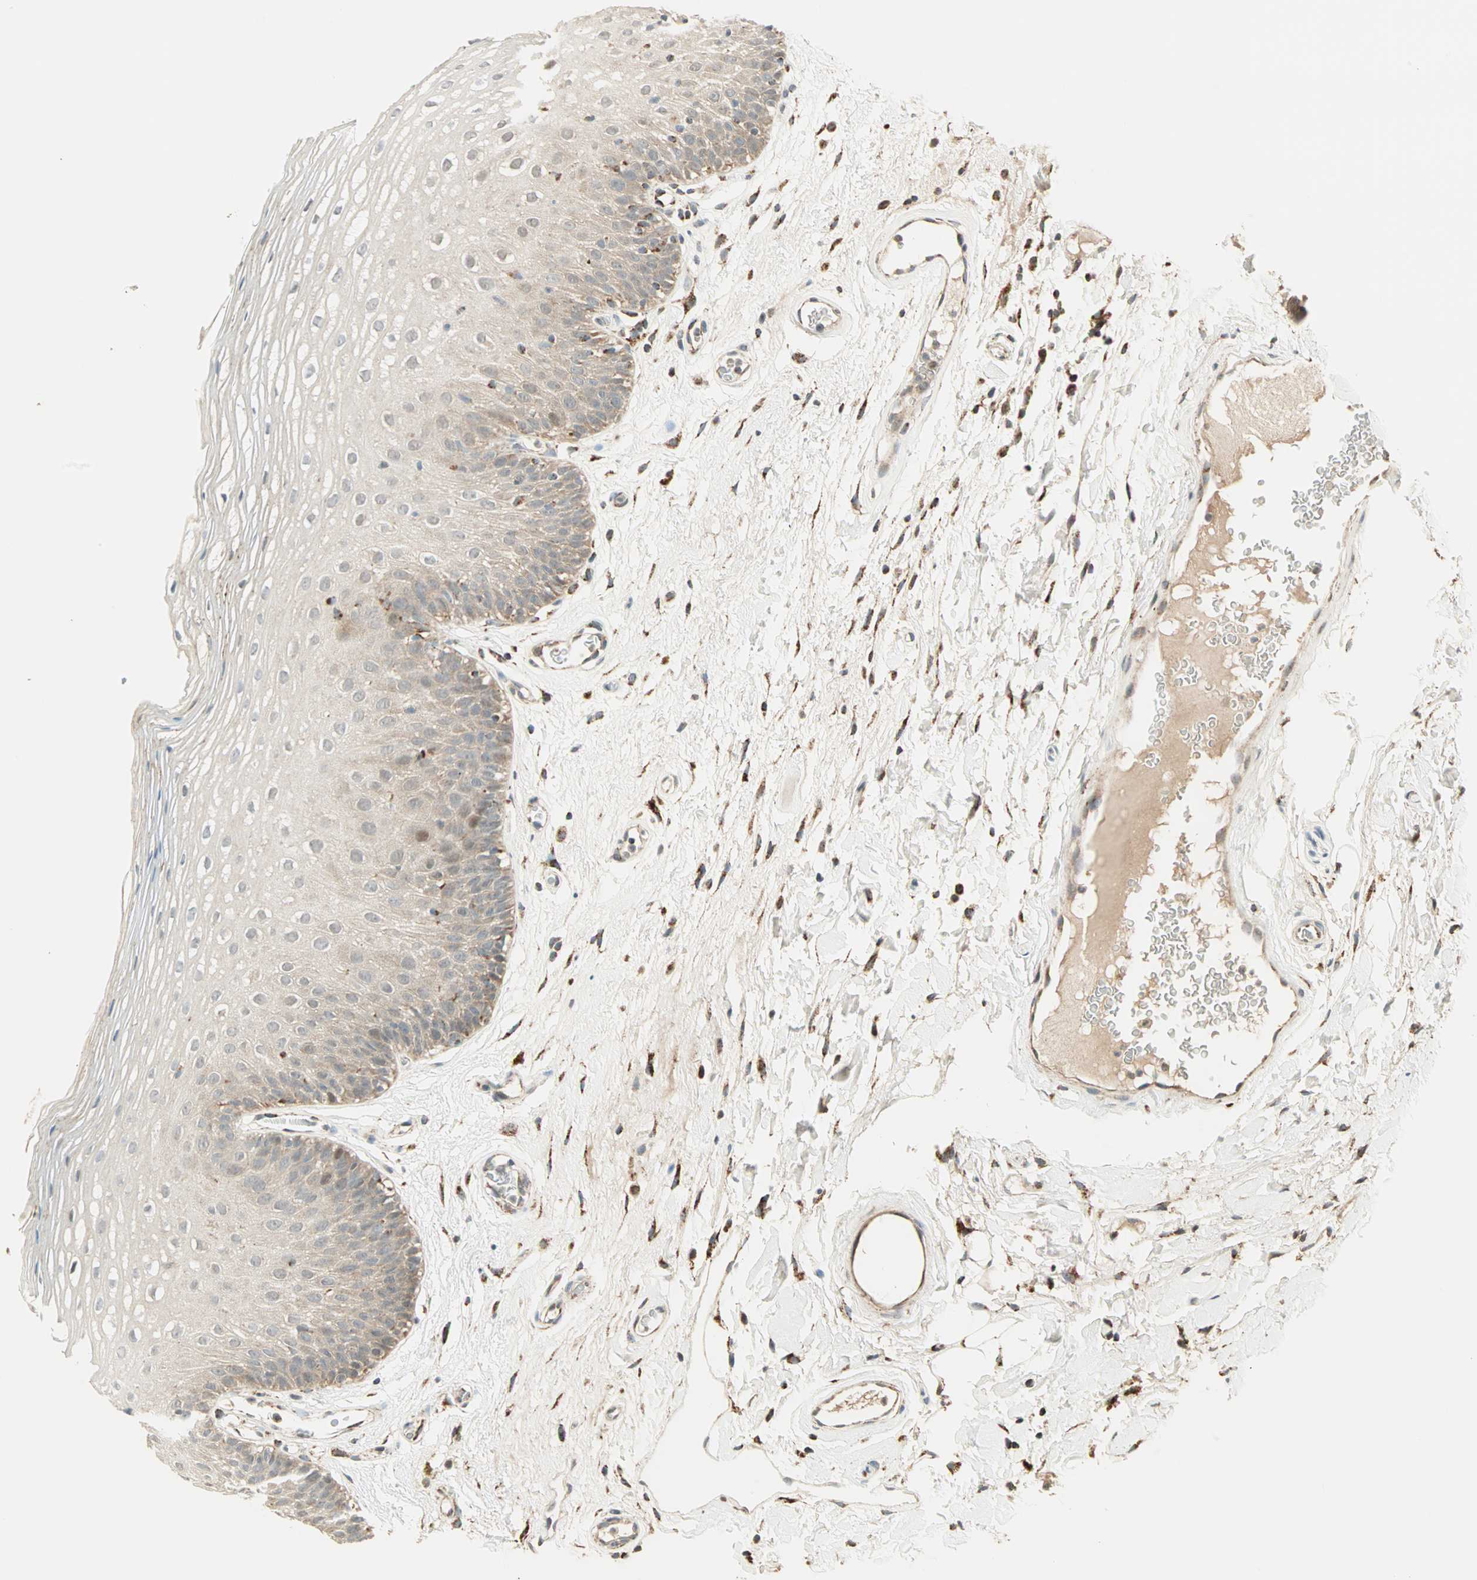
{"staining": {"intensity": "moderate", "quantity": "25%-75%", "location": "cytoplasmic/membranous"}, "tissue": "oral mucosa", "cell_type": "Squamous epithelial cells", "image_type": "normal", "snomed": [{"axis": "morphology", "description": "Normal tissue, NOS"}, {"axis": "morphology", "description": "Squamous cell carcinoma, NOS"}, {"axis": "topography", "description": "Skeletal muscle"}, {"axis": "topography", "description": "Oral tissue"}], "caption": "DAB (3,3'-diaminobenzidine) immunohistochemical staining of benign human oral mucosa reveals moderate cytoplasmic/membranous protein positivity in about 25%-75% of squamous epithelial cells. The staining was performed using DAB (3,3'-diaminobenzidine) to visualize the protein expression in brown, while the nuclei were stained in blue with hematoxylin (Magnification: 20x).", "gene": "SPRY4", "patient": {"sex": "male", "age": 71}}